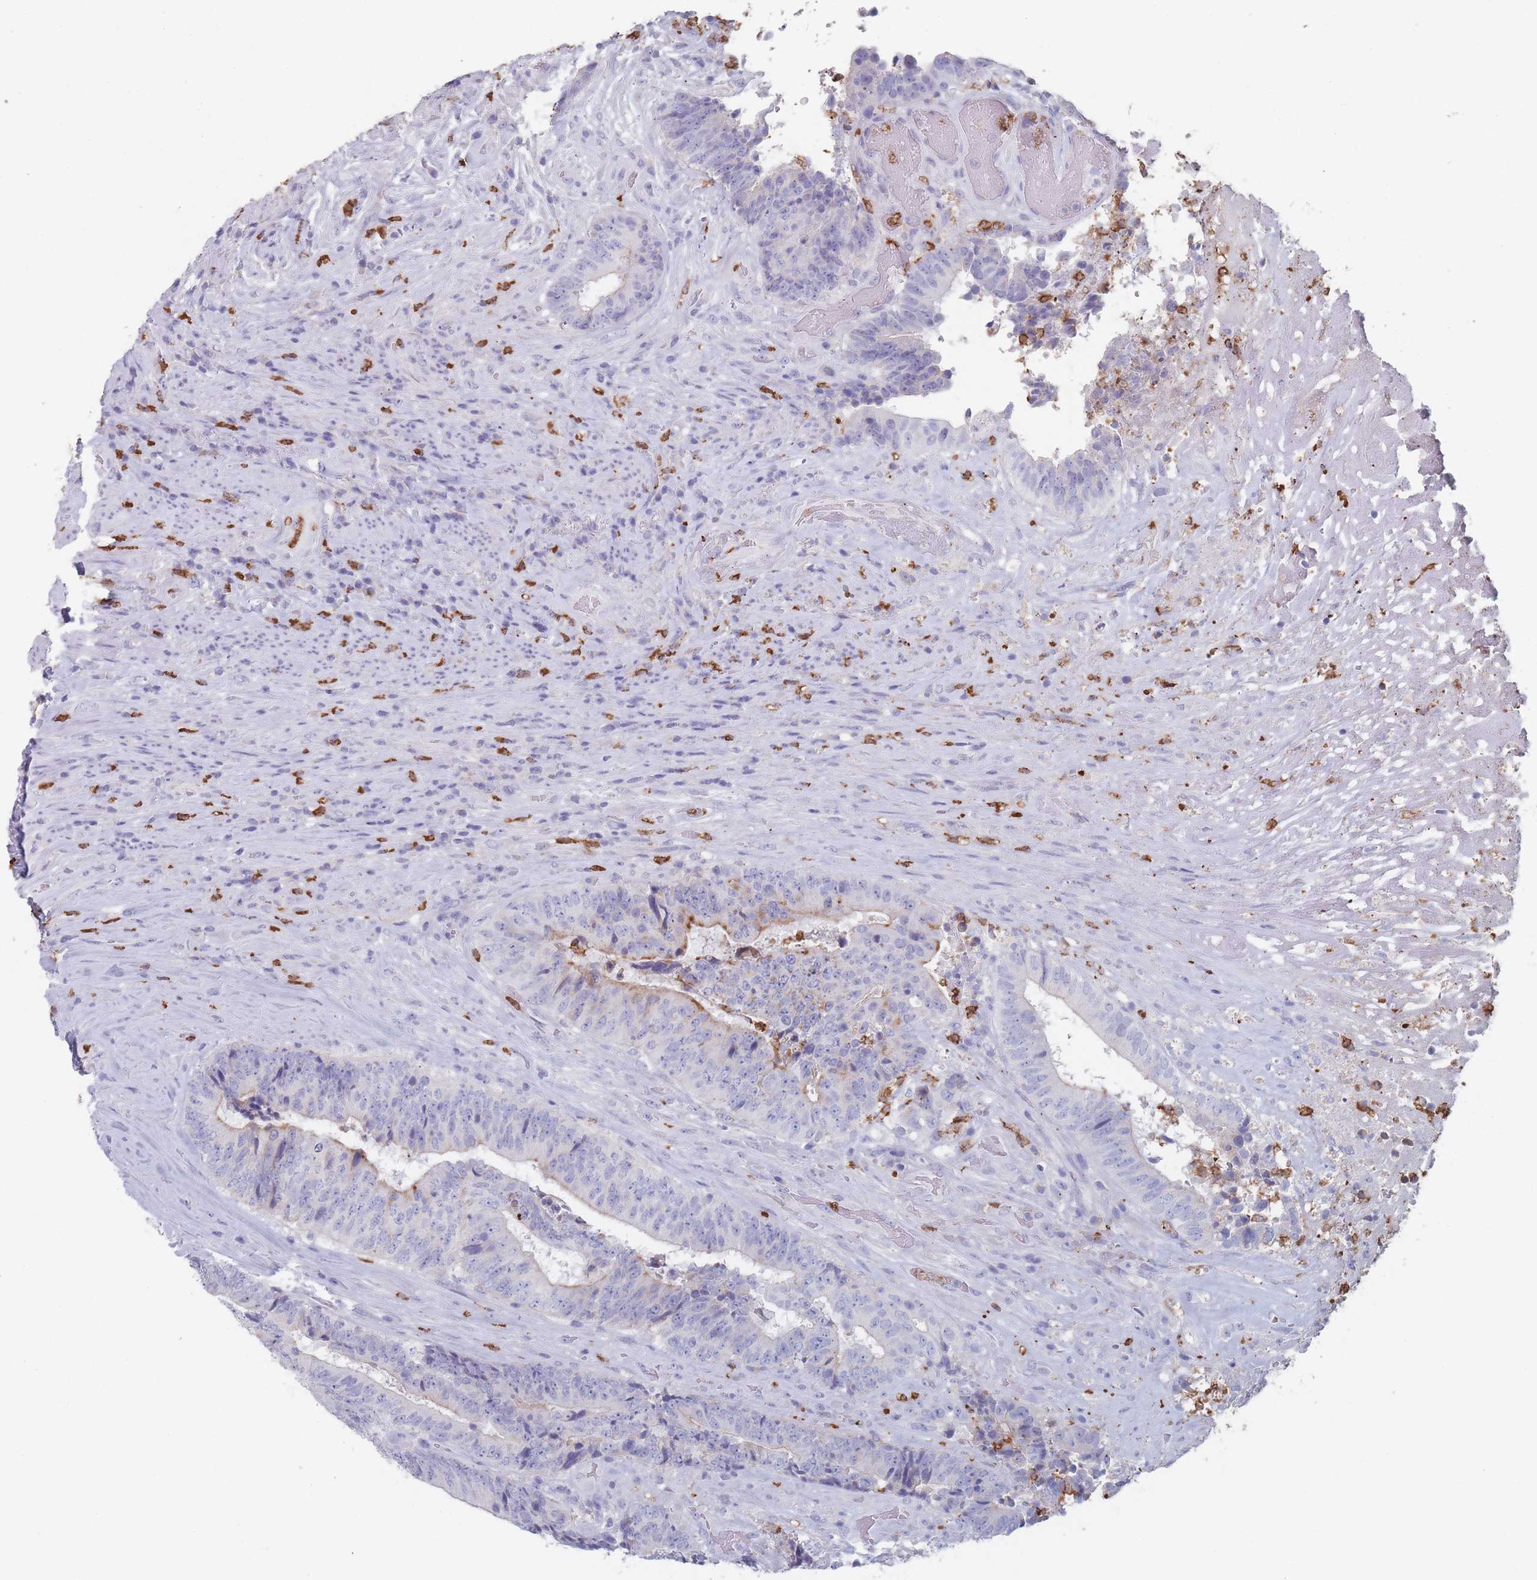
{"staining": {"intensity": "negative", "quantity": "none", "location": "none"}, "tissue": "colorectal cancer", "cell_type": "Tumor cells", "image_type": "cancer", "snomed": [{"axis": "morphology", "description": "Adenocarcinoma, NOS"}, {"axis": "topography", "description": "Rectum"}], "caption": "There is no significant staining in tumor cells of colorectal adenocarcinoma. (Brightfield microscopy of DAB (3,3'-diaminobenzidine) IHC at high magnification).", "gene": "ATP1A3", "patient": {"sex": "male", "age": 72}}